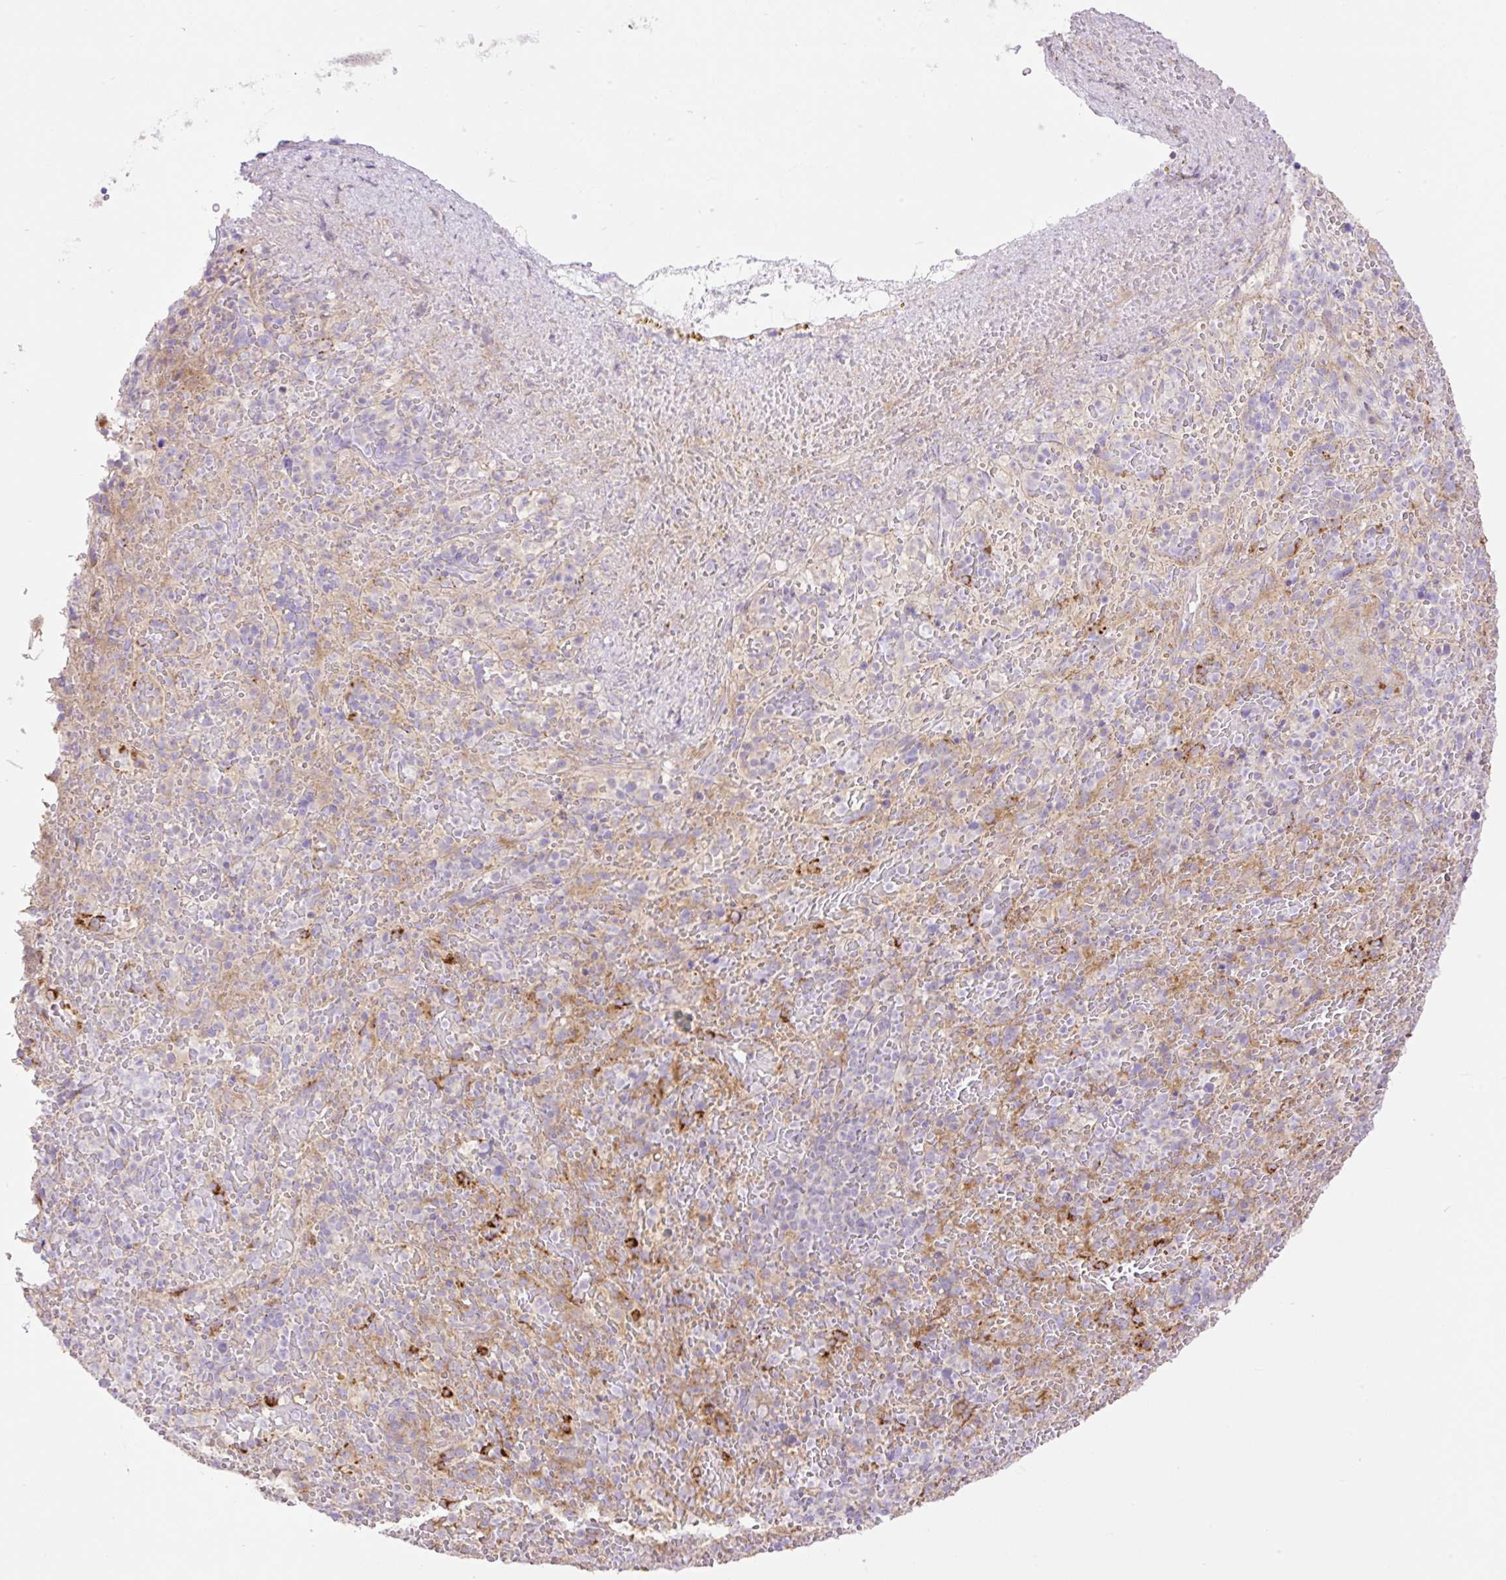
{"staining": {"intensity": "weak", "quantity": "<25%", "location": "cytoplasmic/membranous"}, "tissue": "spleen", "cell_type": "Cells in red pulp", "image_type": "normal", "snomed": [{"axis": "morphology", "description": "Normal tissue, NOS"}, {"axis": "topography", "description": "Spleen"}], "caption": "Human spleen stained for a protein using immunohistochemistry demonstrates no staining in cells in red pulp.", "gene": "VPS25", "patient": {"sex": "female", "age": 50}}